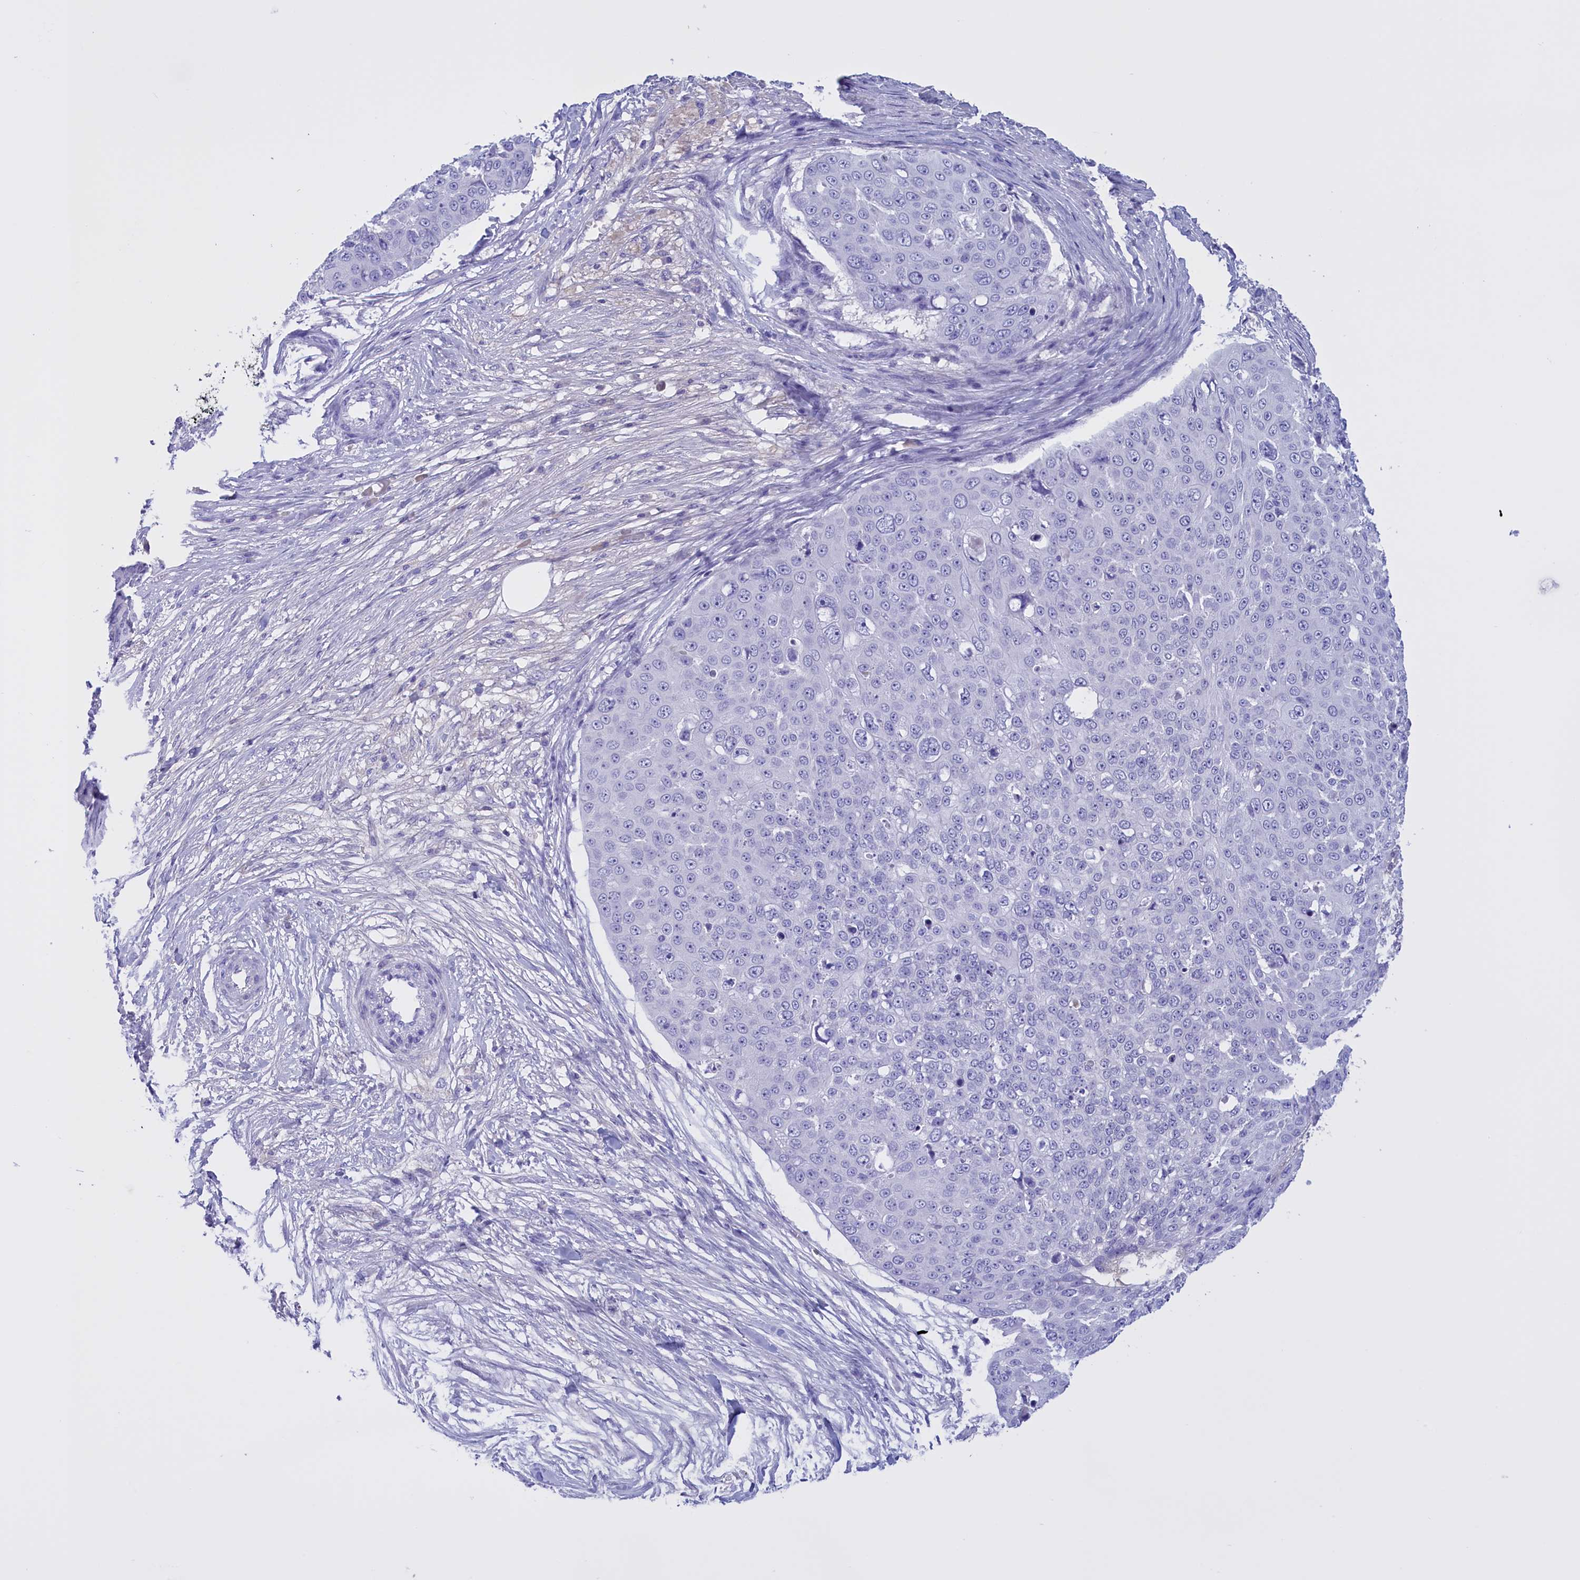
{"staining": {"intensity": "negative", "quantity": "none", "location": "none"}, "tissue": "skin cancer", "cell_type": "Tumor cells", "image_type": "cancer", "snomed": [{"axis": "morphology", "description": "Squamous cell carcinoma, NOS"}, {"axis": "topography", "description": "Skin"}], "caption": "The photomicrograph exhibits no significant positivity in tumor cells of skin cancer.", "gene": "PROK2", "patient": {"sex": "male", "age": 71}}